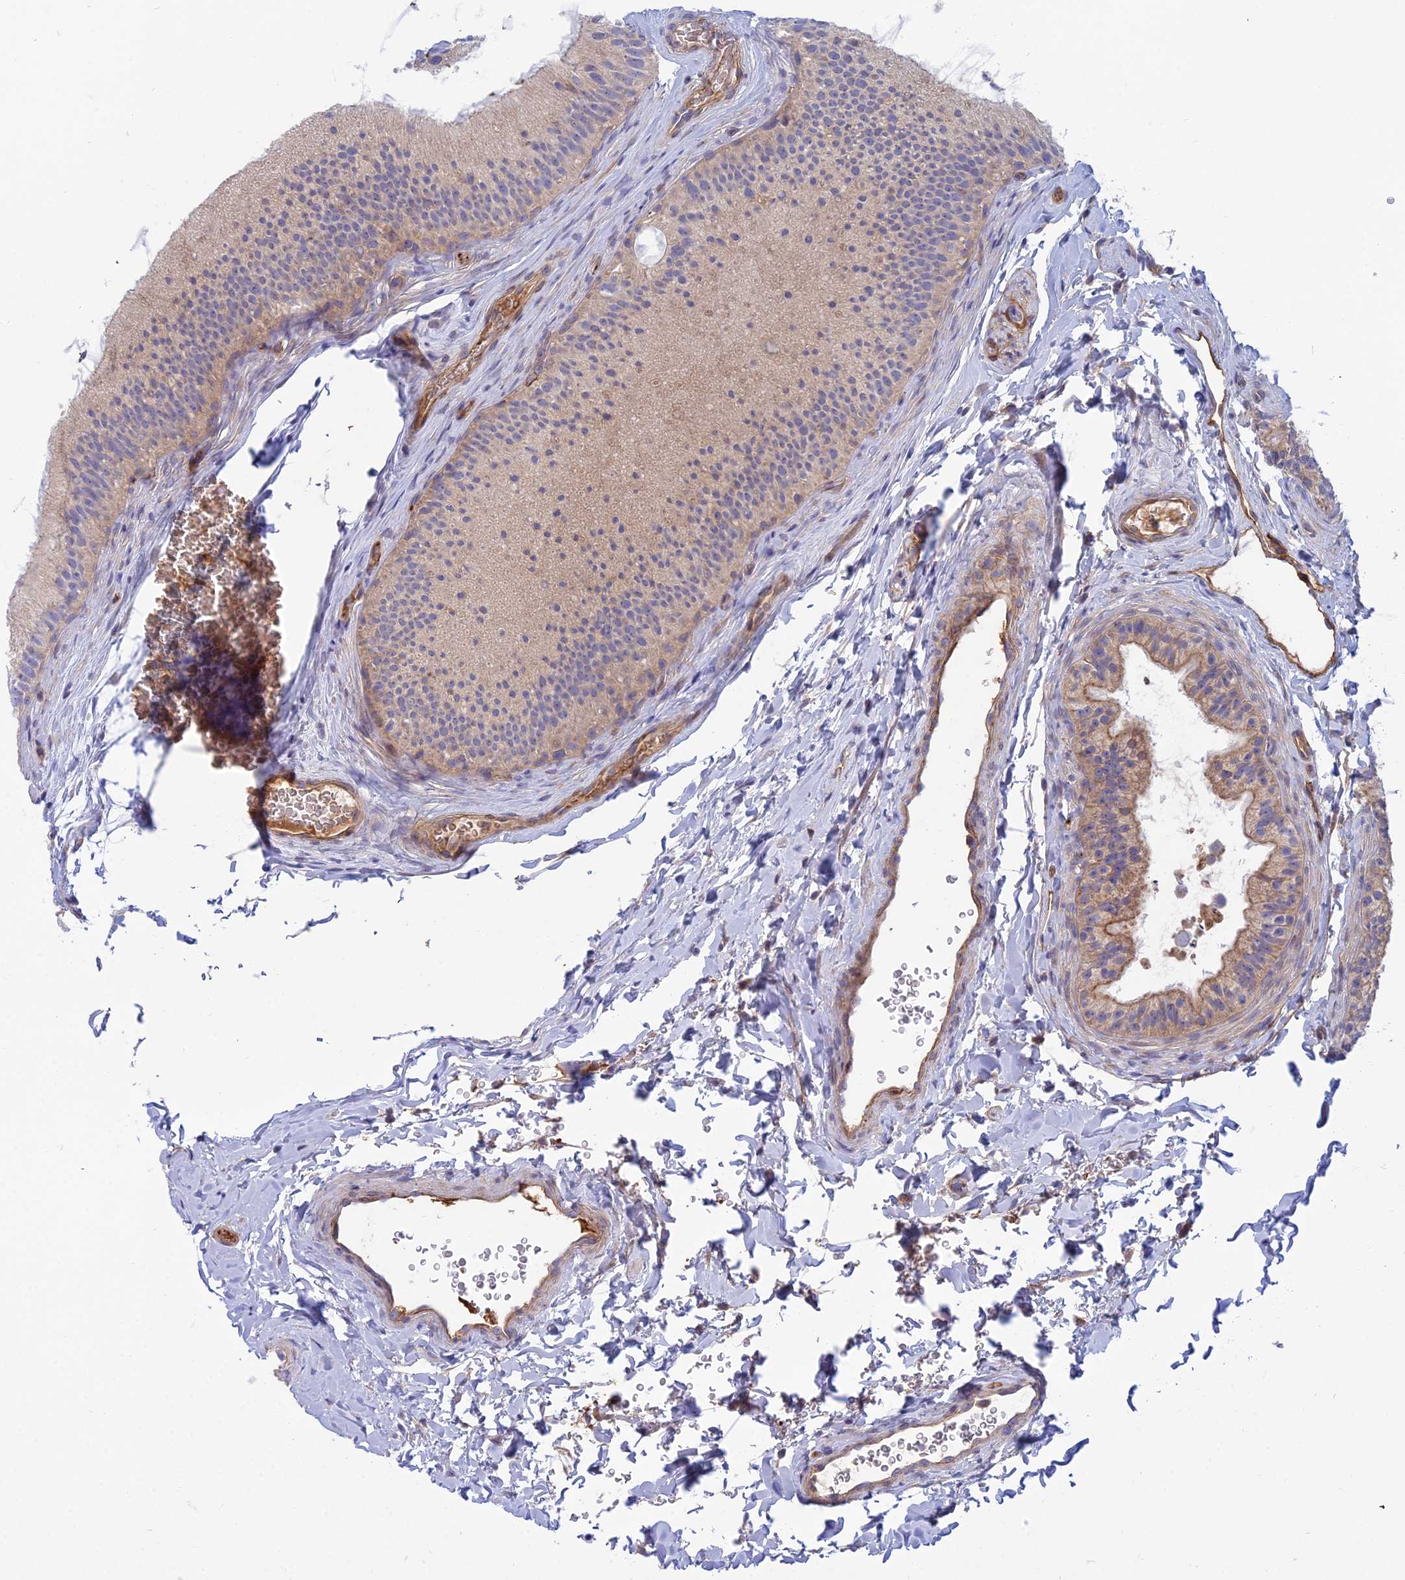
{"staining": {"intensity": "weak", "quantity": "25%-75%", "location": "cytoplasmic/membranous"}, "tissue": "epididymis", "cell_type": "Glandular cells", "image_type": "normal", "snomed": [{"axis": "morphology", "description": "Normal tissue, NOS"}, {"axis": "topography", "description": "Epididymis"}], "caption": "A brown stain highlights weak cytoplasmic/membranous staining of a protein in glandular cells of benign human epididymis. (brown staining indicates protein expression, while blue staining denotes nuclei).", "gene": "DUS2", "patient": {"sex": "male", "age": 45}}